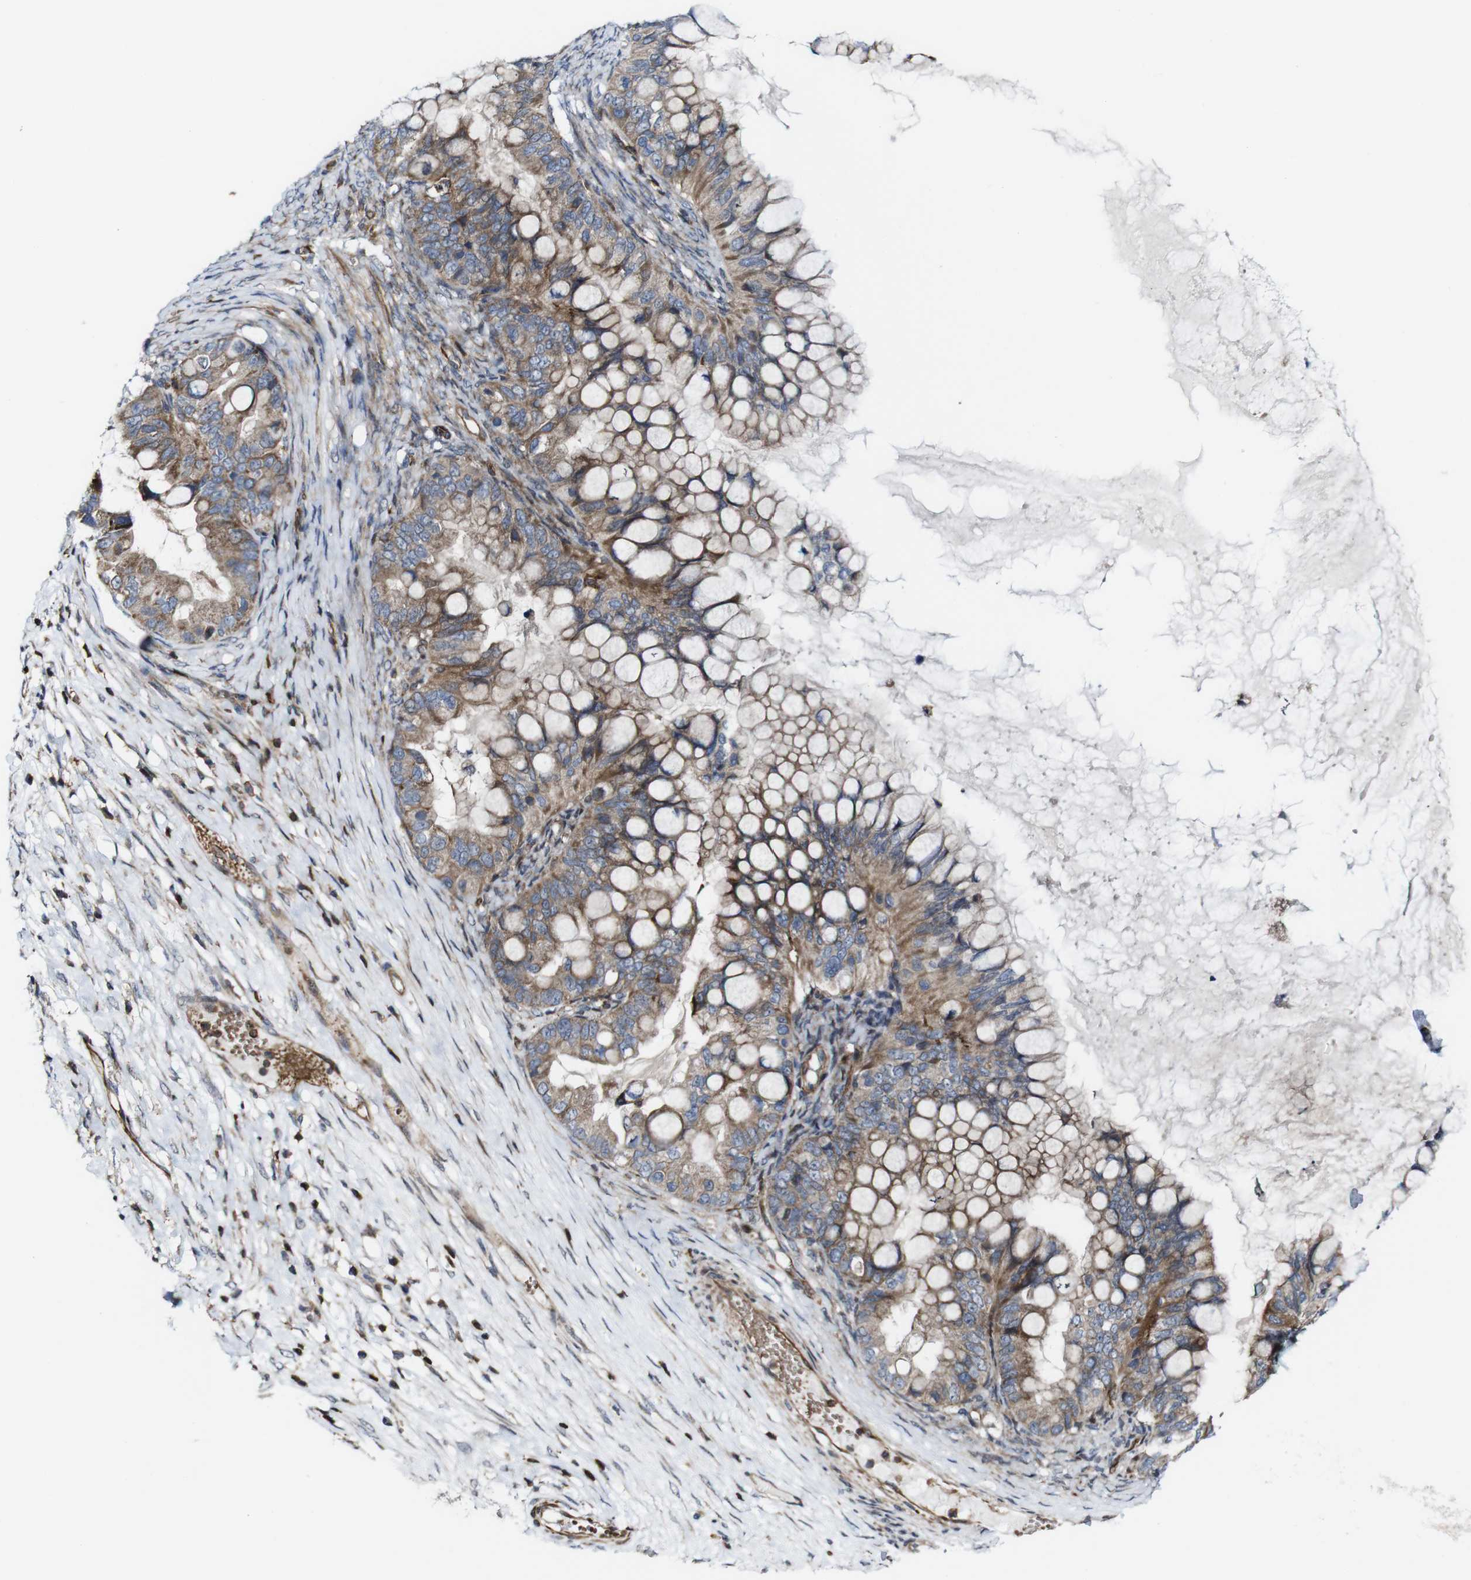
{"staining": {"intensity": "weak", "quantity": ">75%", "location": "cytoplasmic/membranous"}, "tissue": "ovarian cancer", "cell_type": "Tumor cells", "image_type": "cancer", "snomed": [{"axis": "morphology", "description": "Cystadenocarcinoma, mucinous, NOS"}, {"axis": "topography", "description": "Ovary"}], "caption": "Immunohistochemical staining of mucinous cystadenocarcinoma (ovarian) displays low levels of weak cytoplasmic/membranous staining in about >75% of tumor cells. (DAB = brown stain, brightfield microscopy at high magnification).", "gene": "JAK2", "patient": {"sex": "female", "age": 80}}